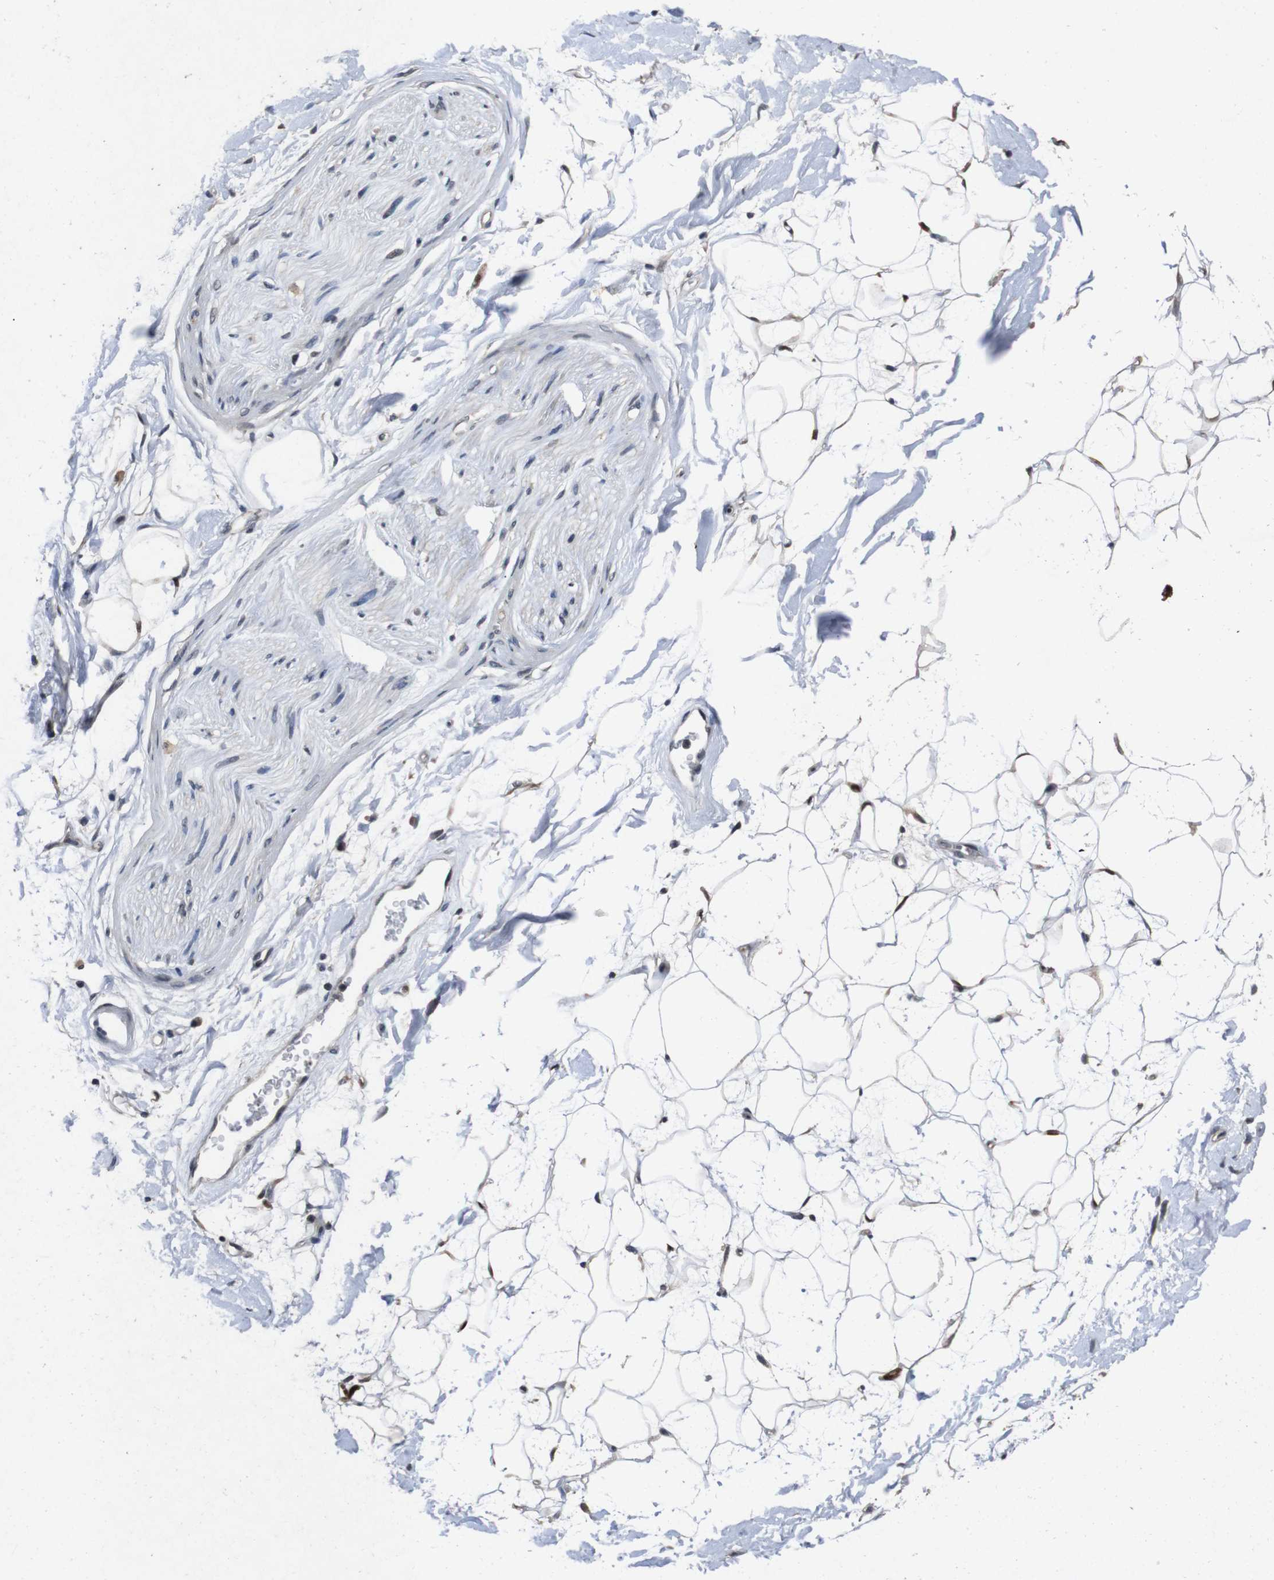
{"staining": {"intensity": "strong", "quantity": ">75%", "location": "nuclear"}, "tissue": "adipose tissue", "cell_type": "Adipocytes", "image_type": "normal", "snomed": [{"axis": "morphology", "description": "Normal tissue, NOS"}, {"axis": "topography", "description": "Soft tissue"}], "caption": "Adipose tissue stained for a protein (brown) exhibits strong nuclear positive expression in approximately >75% of adipocytes.", "gene": "AKT3", "patient": {"sex": "male", "age": 72}}